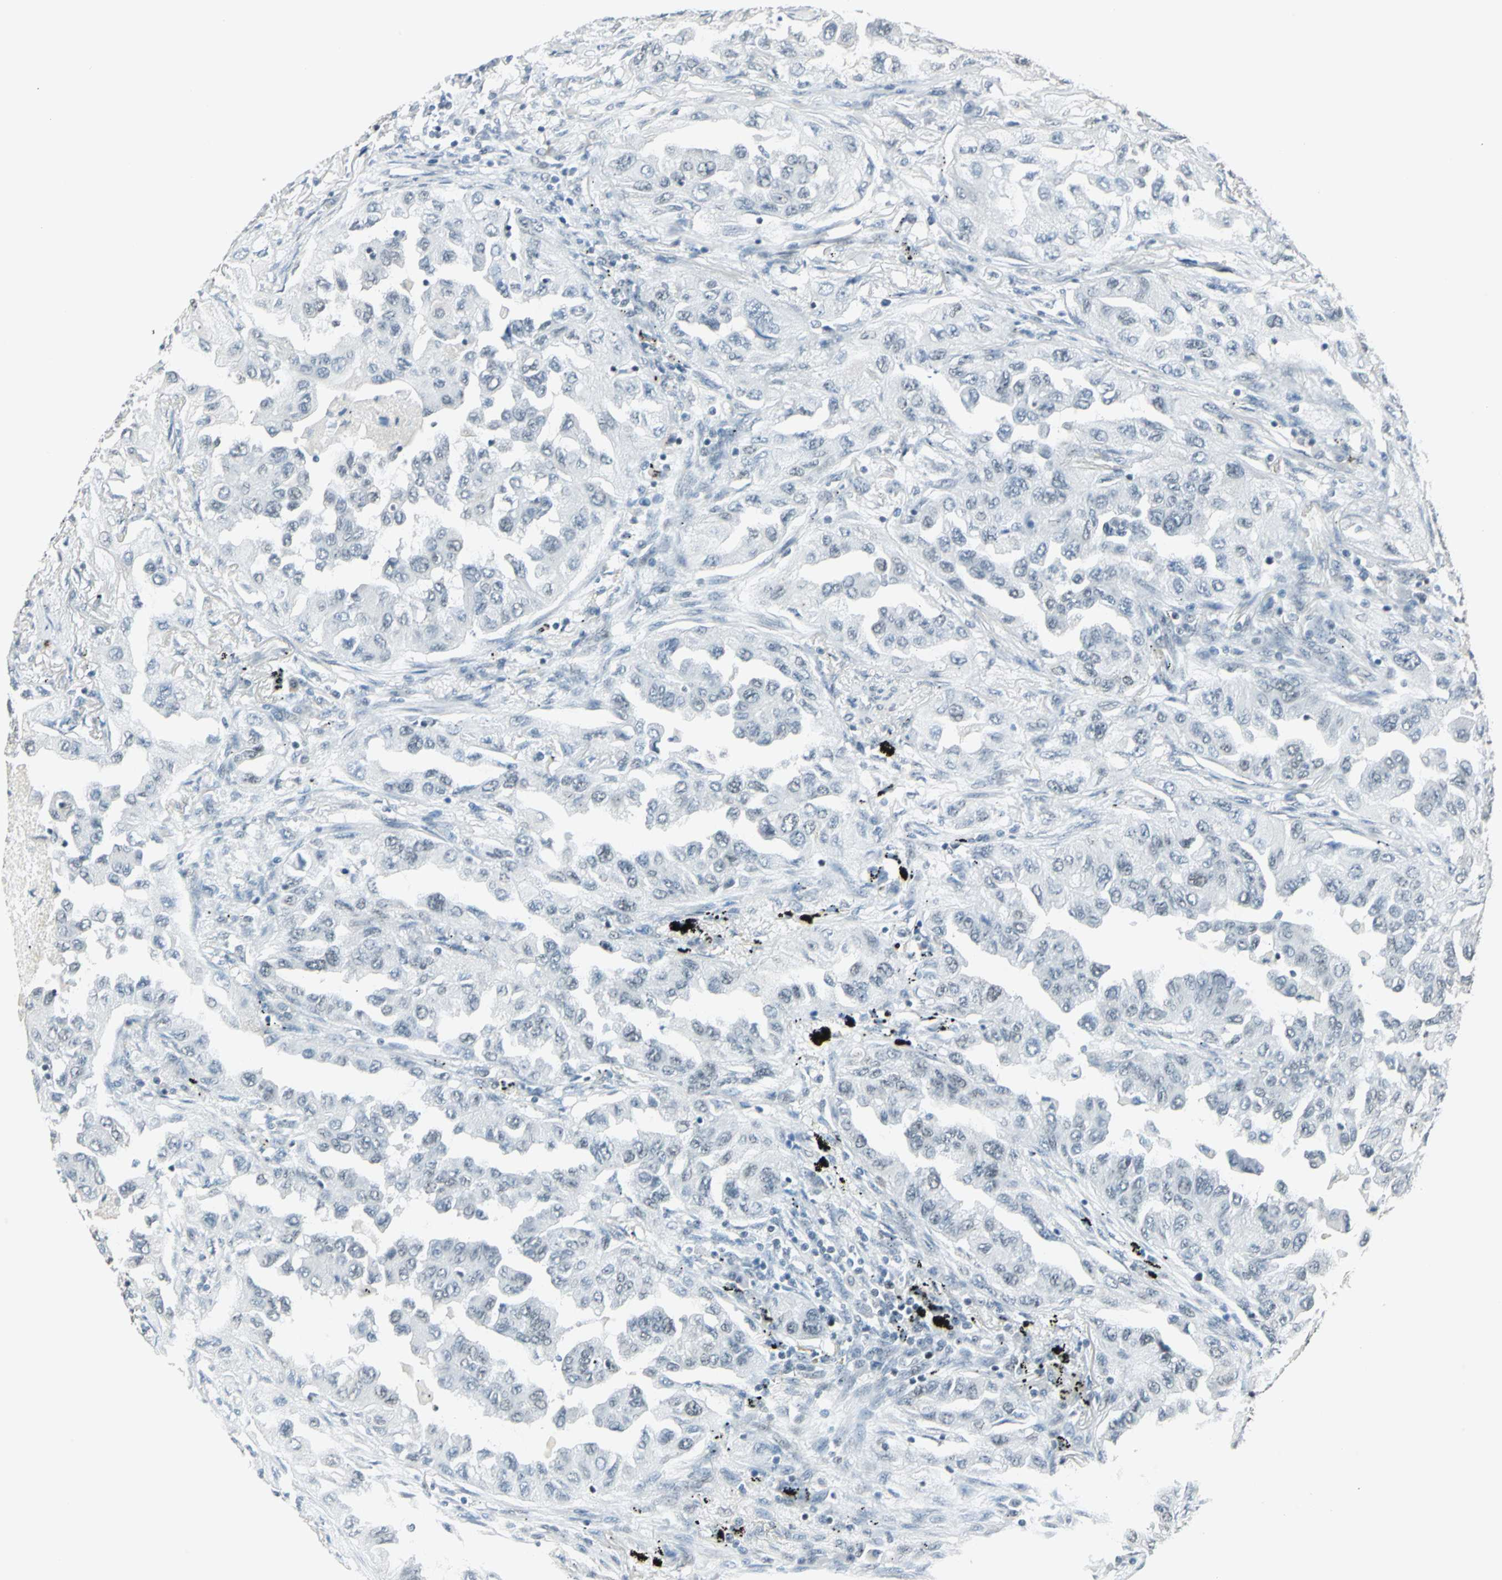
{"staining": {"intensity": "moderate", "quantity": "25%-75%", "location": "nuclear"}, "tissue": "lung cancer", "cell_type": "Tumor cells", "image_type": "cancer", "snomed": [{"axis": "morphology", "description": "Adenocarcinoma, NOS"}, {"axis": "topography", "description": "Lung"}], "caption": "Immunohistochemistry (IHC) of lung cancer (adenocarcinoma) displays medium levels of moderate nuclear staining in approximately 25%-75% of tumor cells. The protein is shown in brown color, while the nuclei are stained blue.", "gene": "ADNP", "patient": {"sex": "female", "age": 65}}